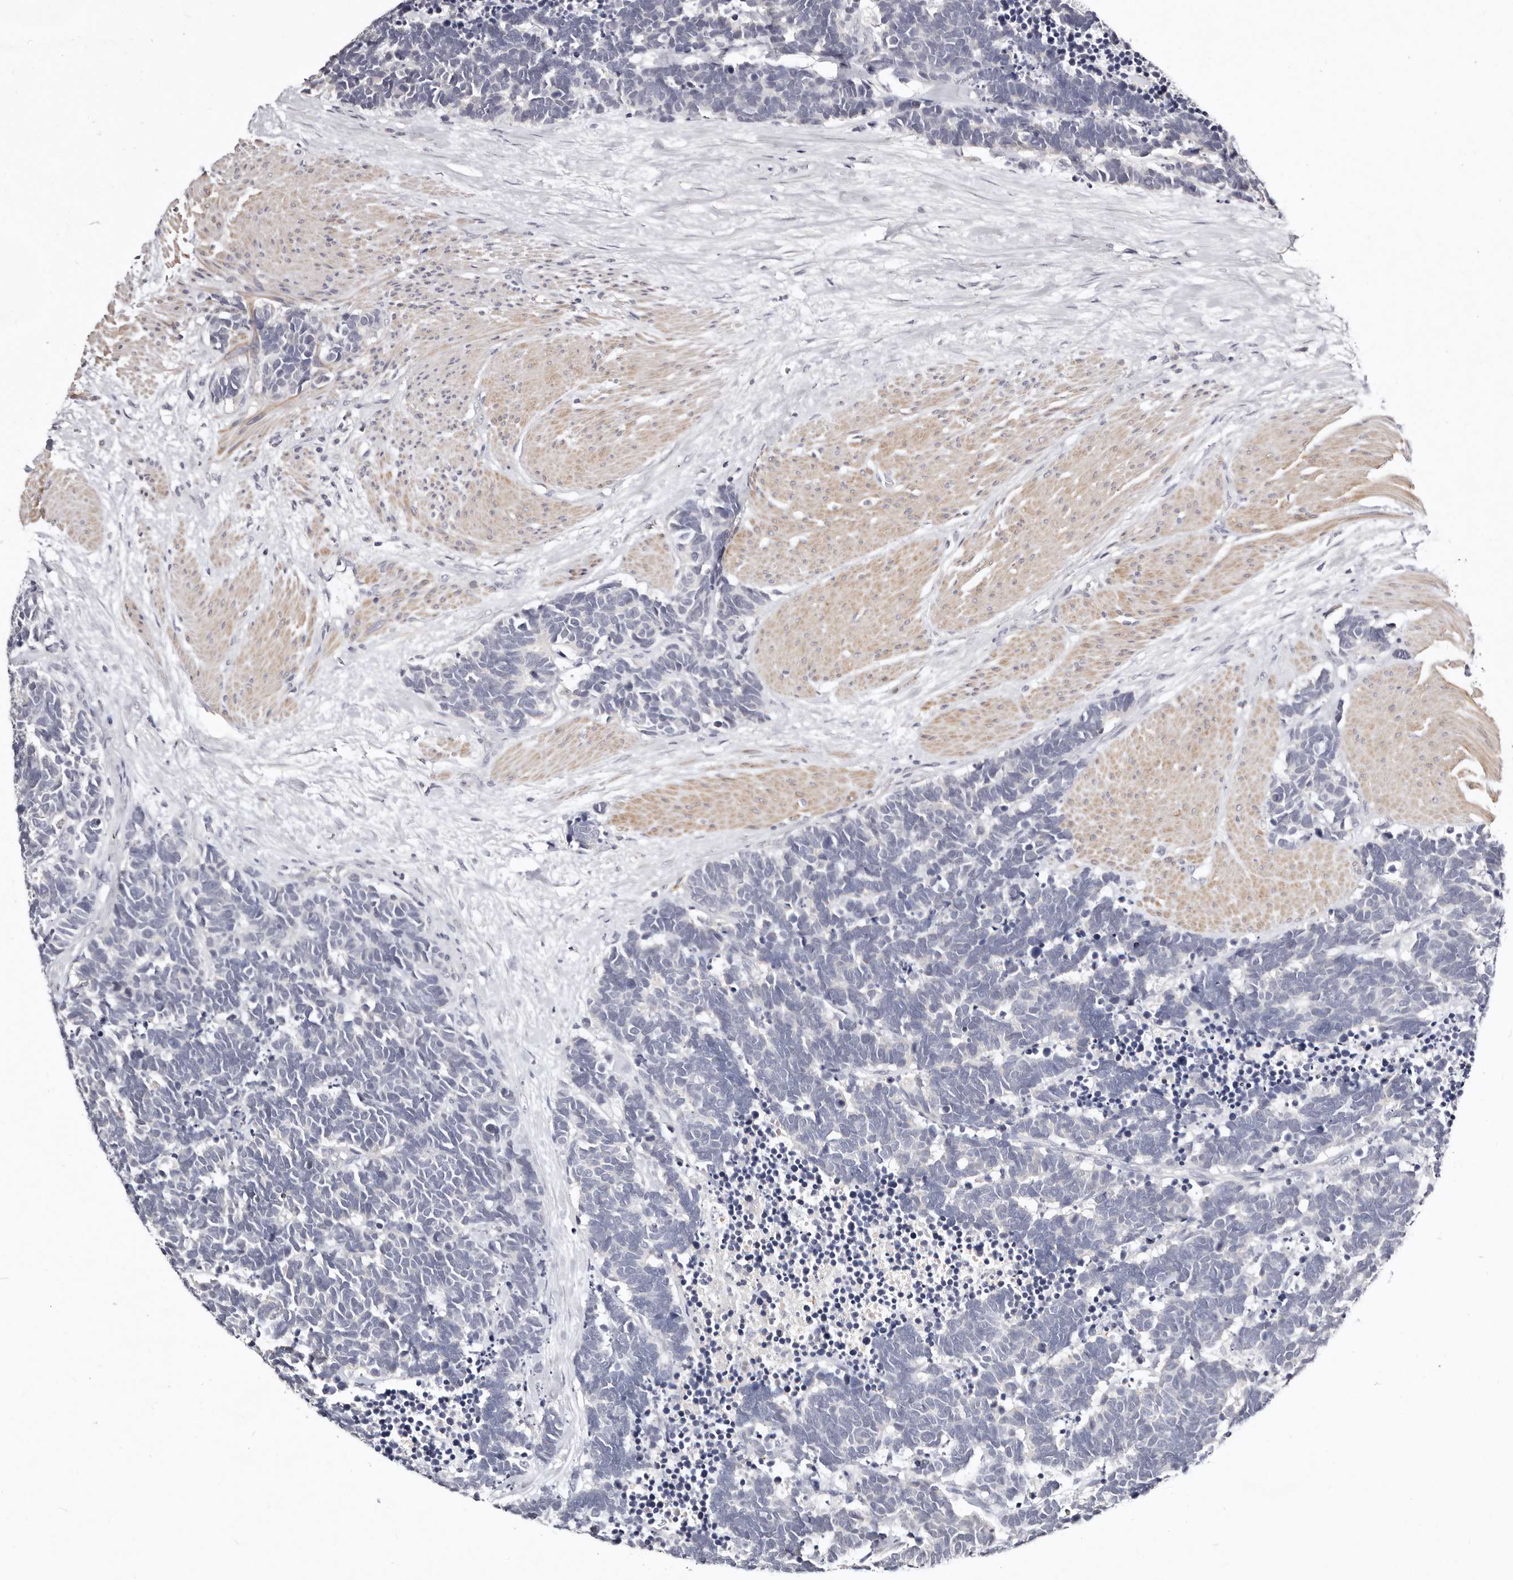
{"staining": {"intensity": "negative", "quantity": "none", "location": "none"}, "tissue": "carcinoid", "cell_type": "Tumor cells", "image_type": "cancer", "snomed": [{"axis": "morphology", "description": "Carcinoma, NOS"}, {"axis": "morphology", "description": "Carcinoid, malignant, NOS"}, {"axis": "topography", "description": "Urinary bladder"}], "caption": "Immunohistochemistry of human carcinoma demonstrates no staining in tumor cells.", "gene": "MRPS33", "patient": {"sex": "male", "age": 57}}